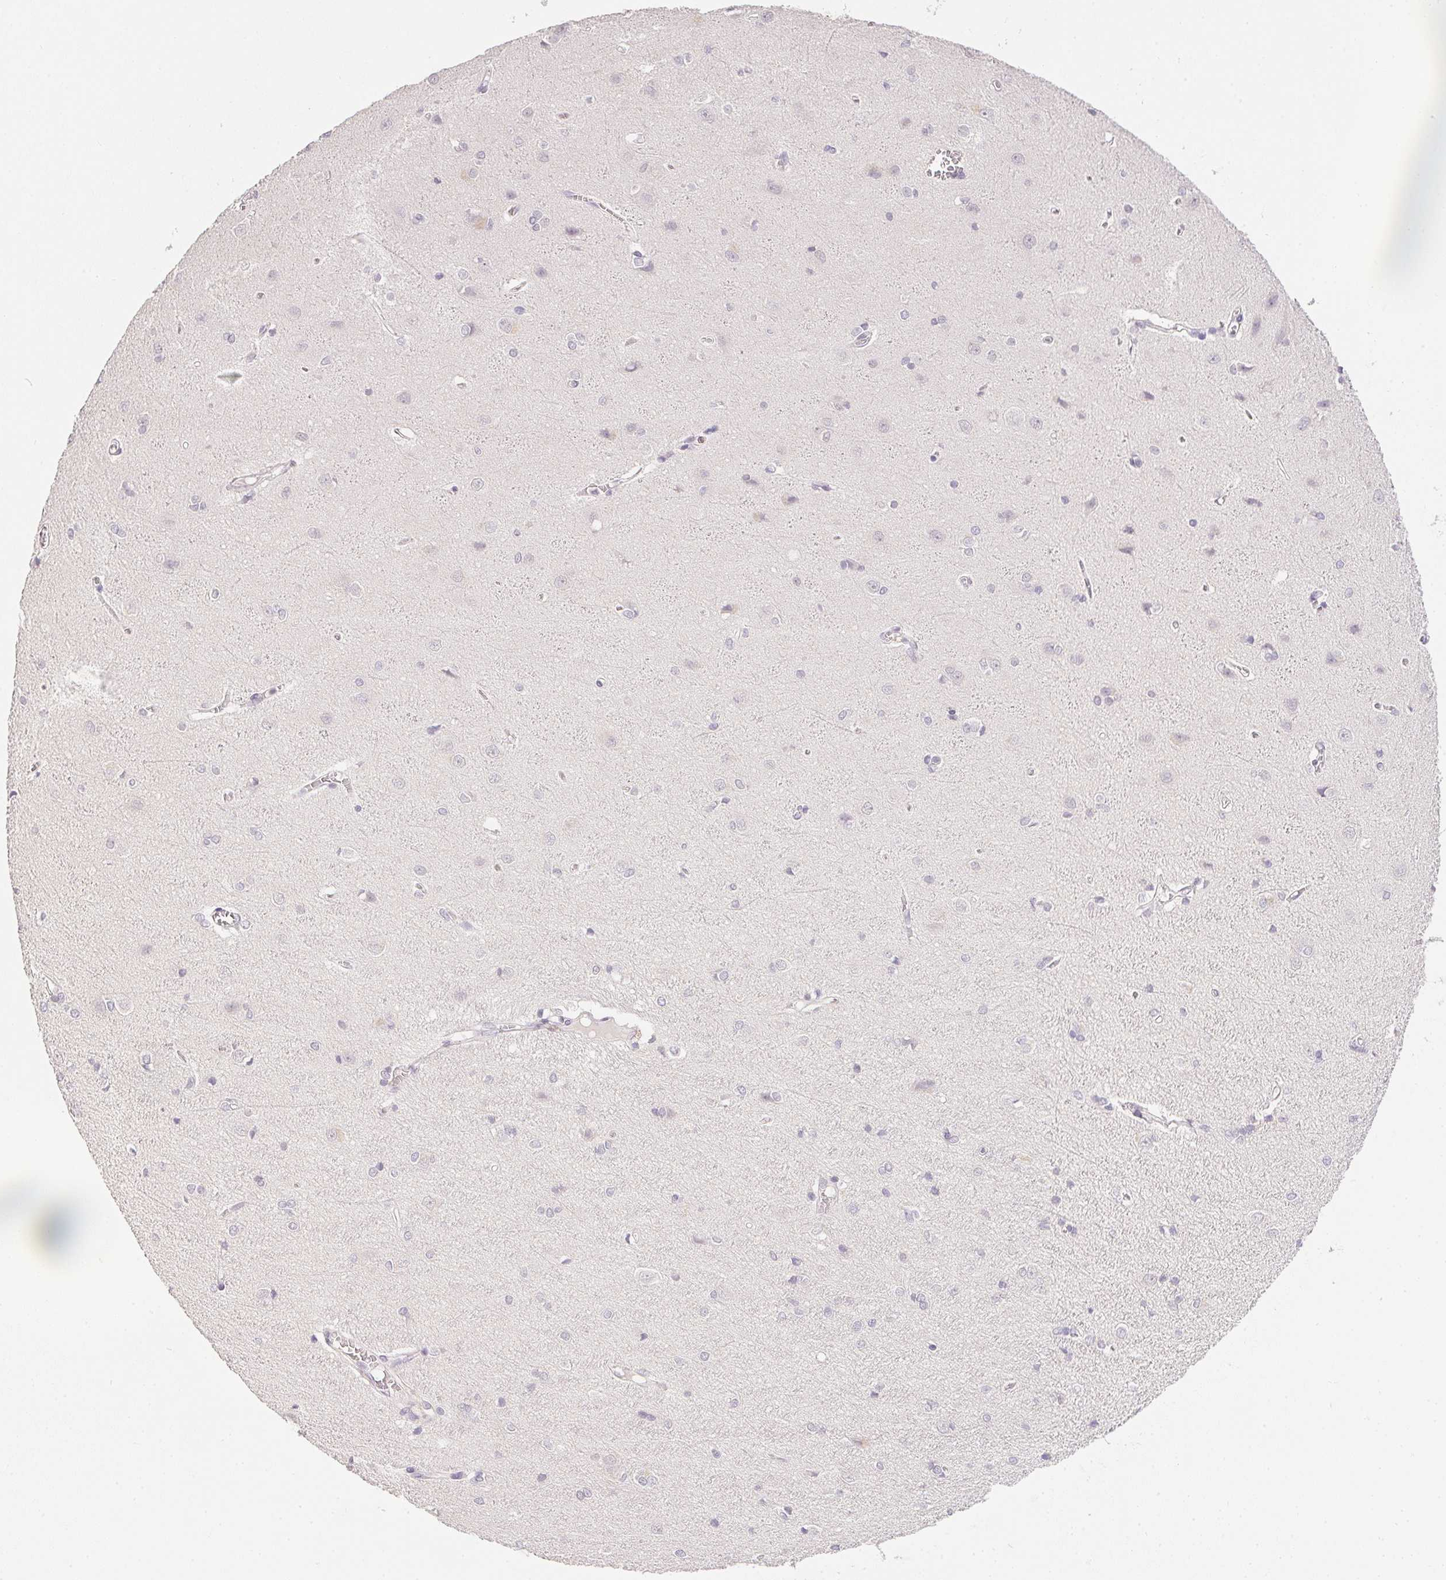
{"staining": {"intensity": "negative", "quantity": "none", "location": "none"}, "tissue": "cerebral cortex", "cell_type": "Endothelial cells", "image_type": "normal", "snomed": [{"axis": "morphology", "description": "Normal tissue, NOS"}, {"axis": "topography", "description": "Cerebral cortex"}], "caption": "IHC of benign human cerebral cortex shows no expression in endothelial cells.", "gene": "PPY", "patient": {"sex": "male", "age": 37}}